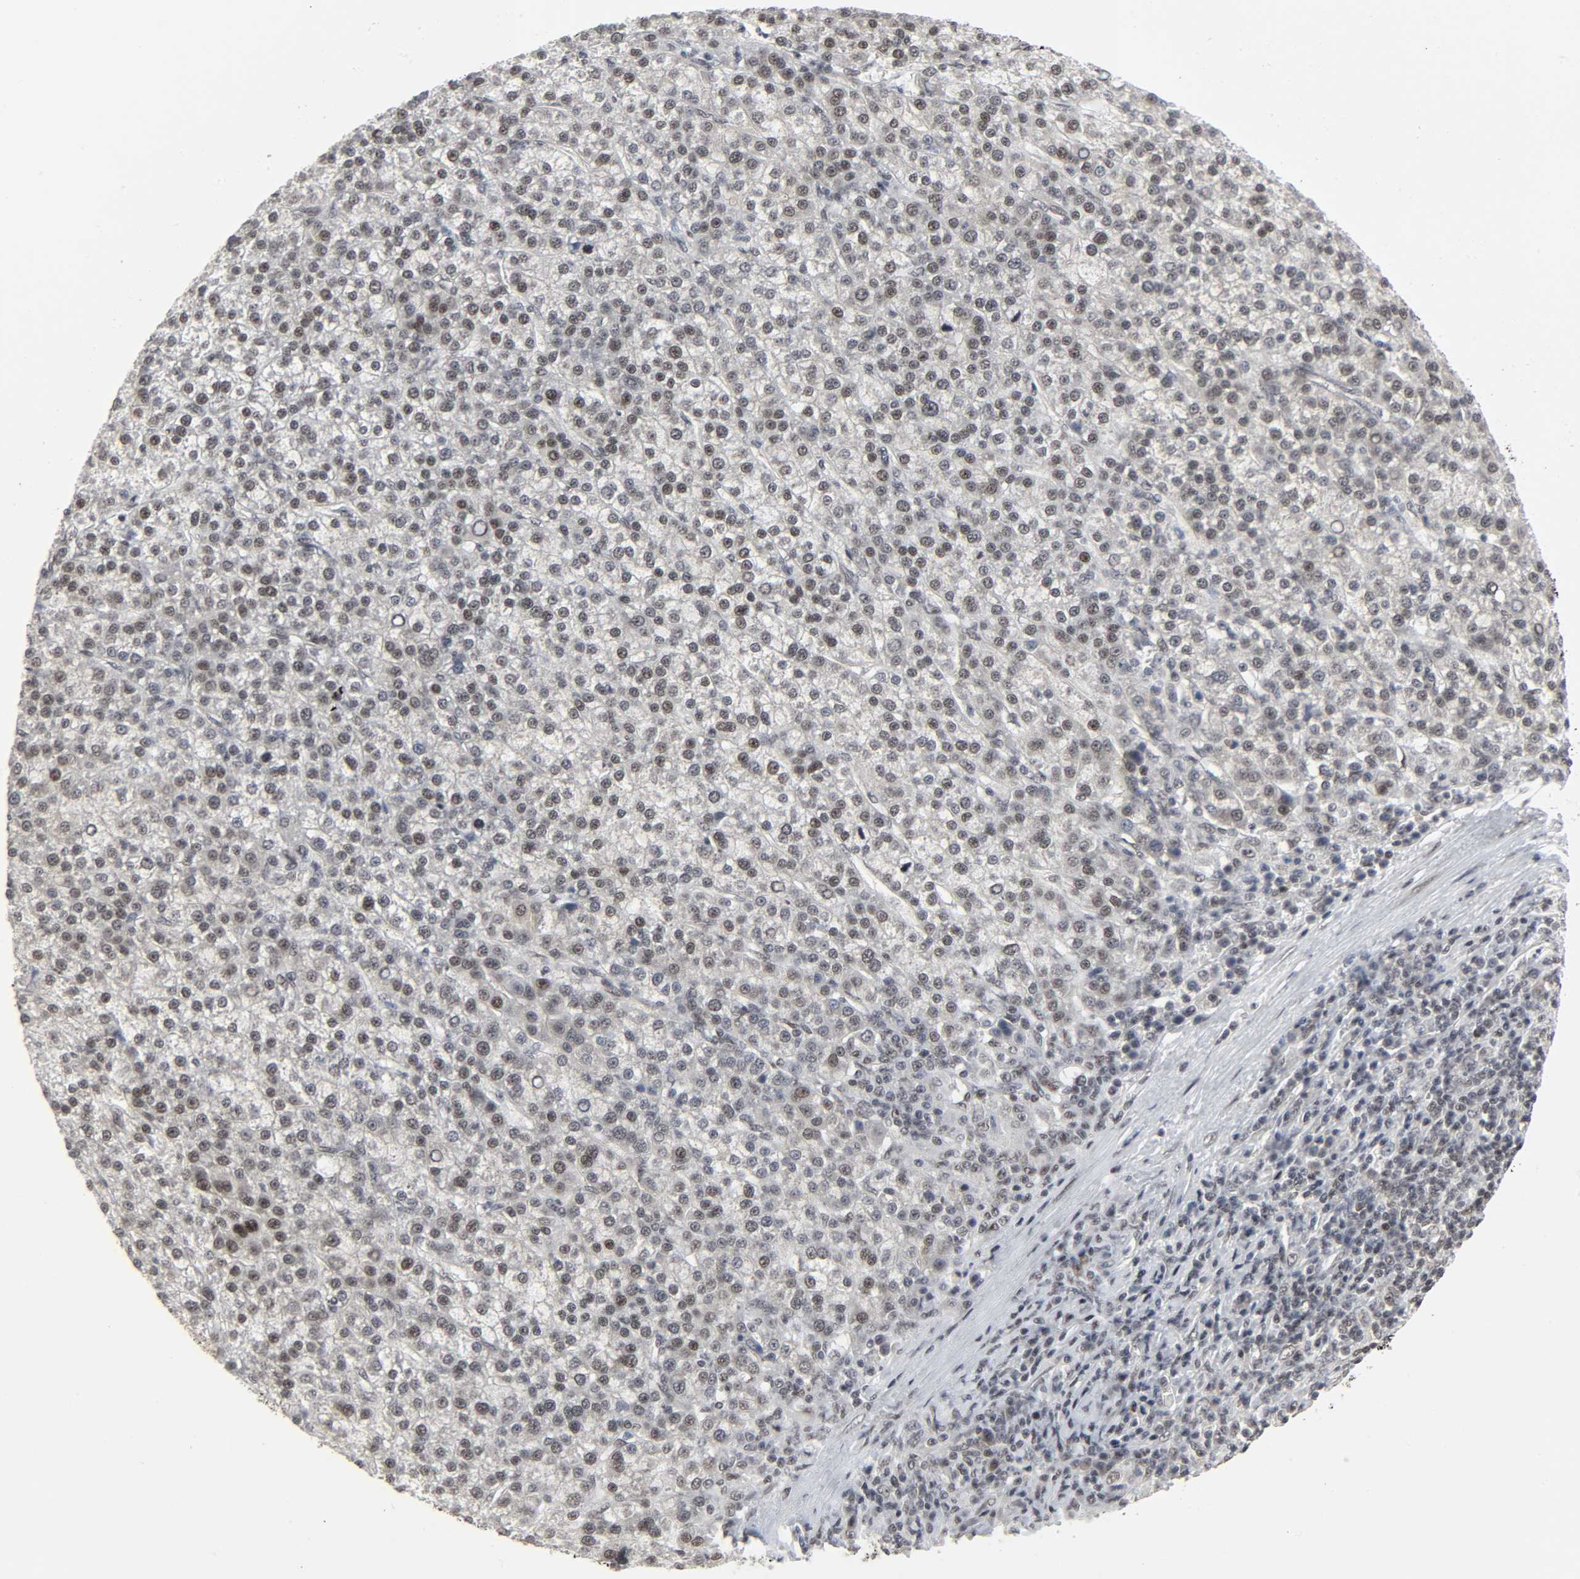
{"staining": {"intensity": "weak", "quantity": "25%-75%", "location": "nuclear"}, "tissue": "liver cancer", "cell_type": "Tumor cells", "image_type": "cancer", "snomed": [{"axis": "morphology", "description": "Carcinoma, Hepatocellular, NOS"}, {"axis": "topography", "description": "Liver"}], "caption": "Immunohistochemical staining of liver cancer (hepatocellular carcinoma) shows low levels of weak nuclear staining in approximately 25%-75% of tumor cells.", "gene": "MUC1", "patient": {"sex": "female", "age": 58}}